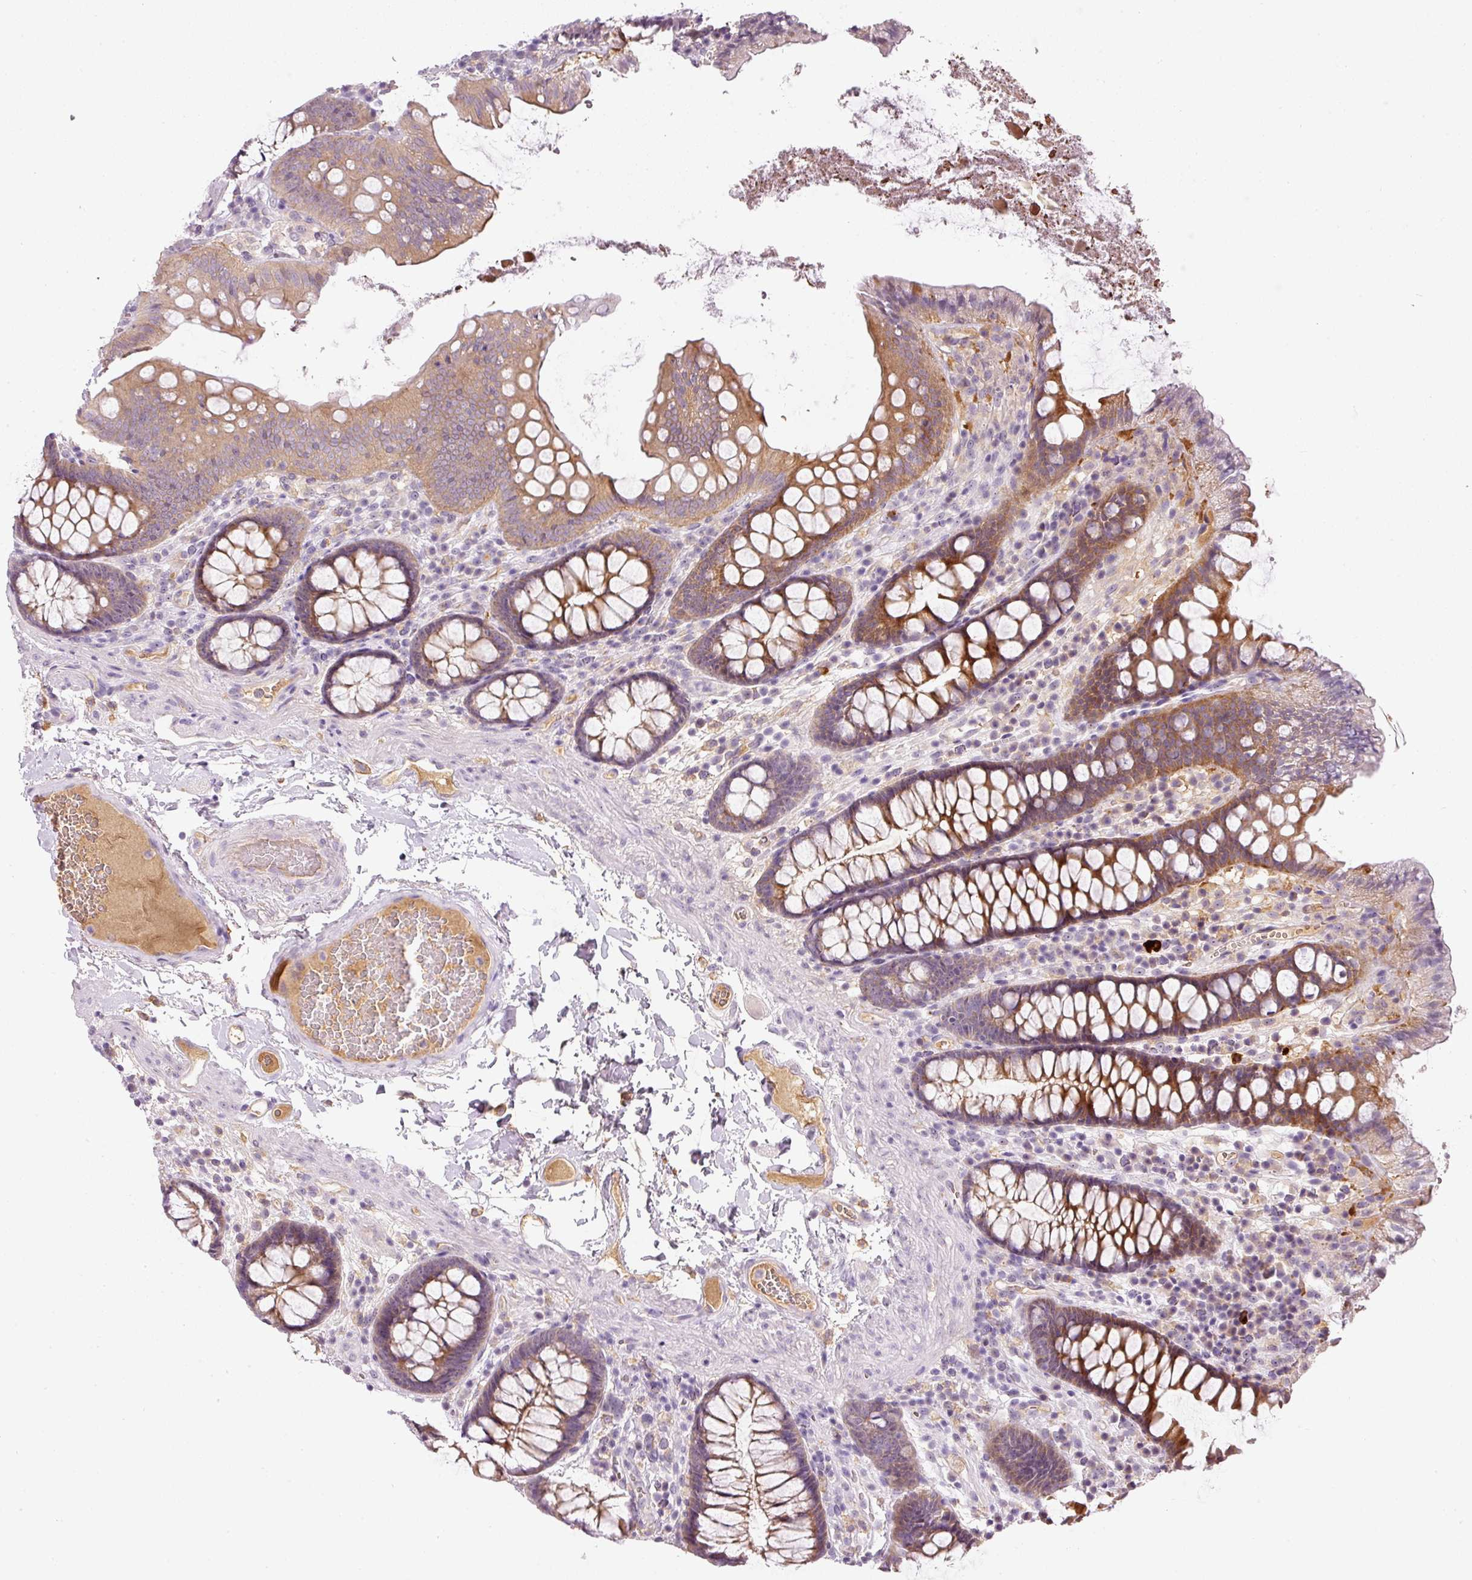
{"staining": {"intensity": "negative", "quantity": "none", "location": "none"}, "tissue": "colon", "cell_type": "Endothelial cells", "image_type": "normal", "snomed": [{"axis": "morphology", "description": "Normal tissue, NOS"}, {"axis": "topography", "description": "Colon"}], "caption": "DAB (3,3'-diaminobenzidine) immunohistochemical staining of unremarkable colon displays no significant expression in endothelial cells. (Stains: DAB (3,3'-diaminobenzidine) IHC with hematoxylin counter stain, Microscopy: brightfield microscopy at high magnification).", "gene": "TMEM37", "patient": {"sex": "male", "age": 84}}